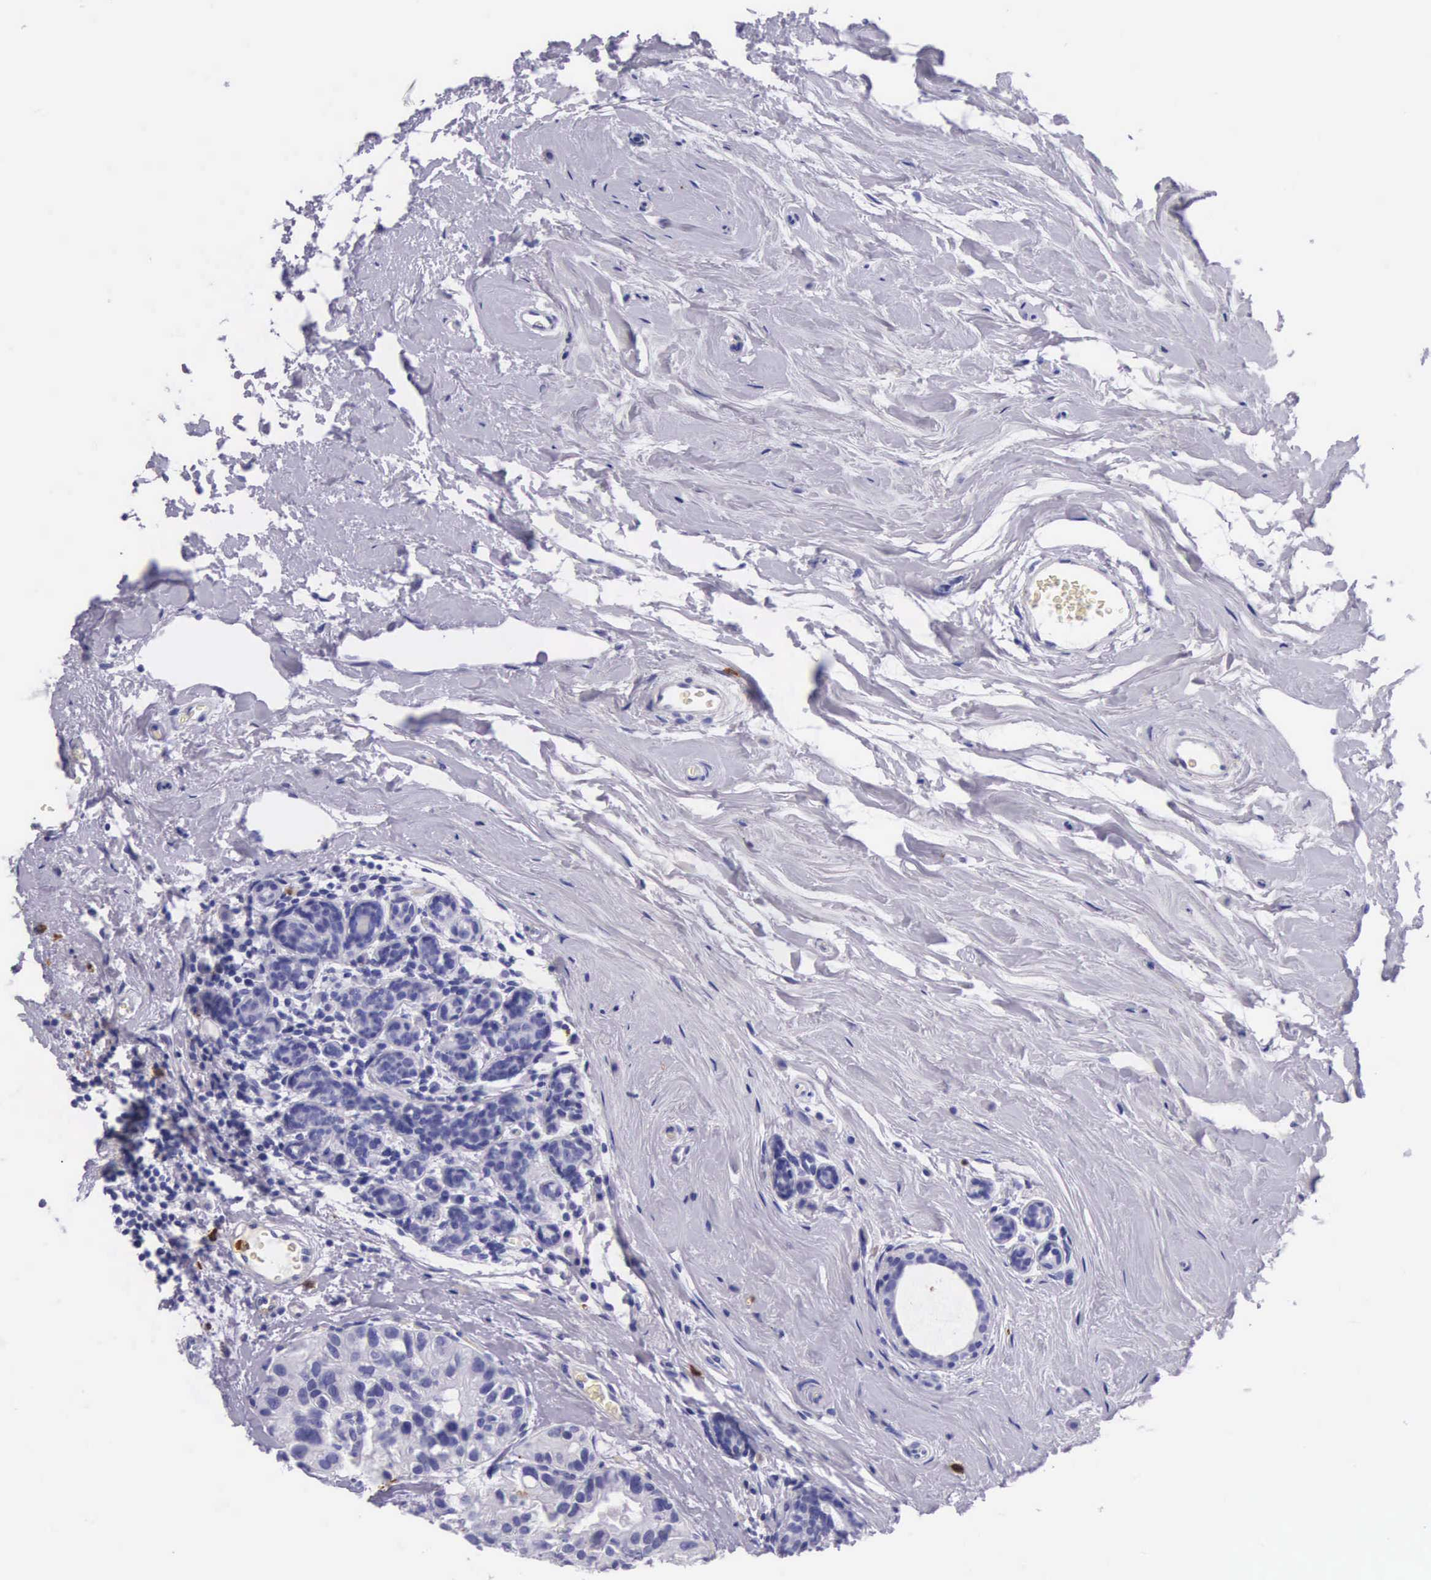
{"staining": {"intensity": "negative", "quantity": "none", "location": "none"}, "tissue": "breast cancer", "cell_type": "Tumor cells", "image_type": "cancer", "snomed": [{"axis": "morphology", "description": "Duct carcinoma"}, {"axis": "topography", "description": "Breast"}], "caption": "Breast intraductal carcinoma was stained to show a protein in brown. There is no significant expression in tumor cells.", "gene": "FCN1", "patient": {"sex": "female", "age": 69}}